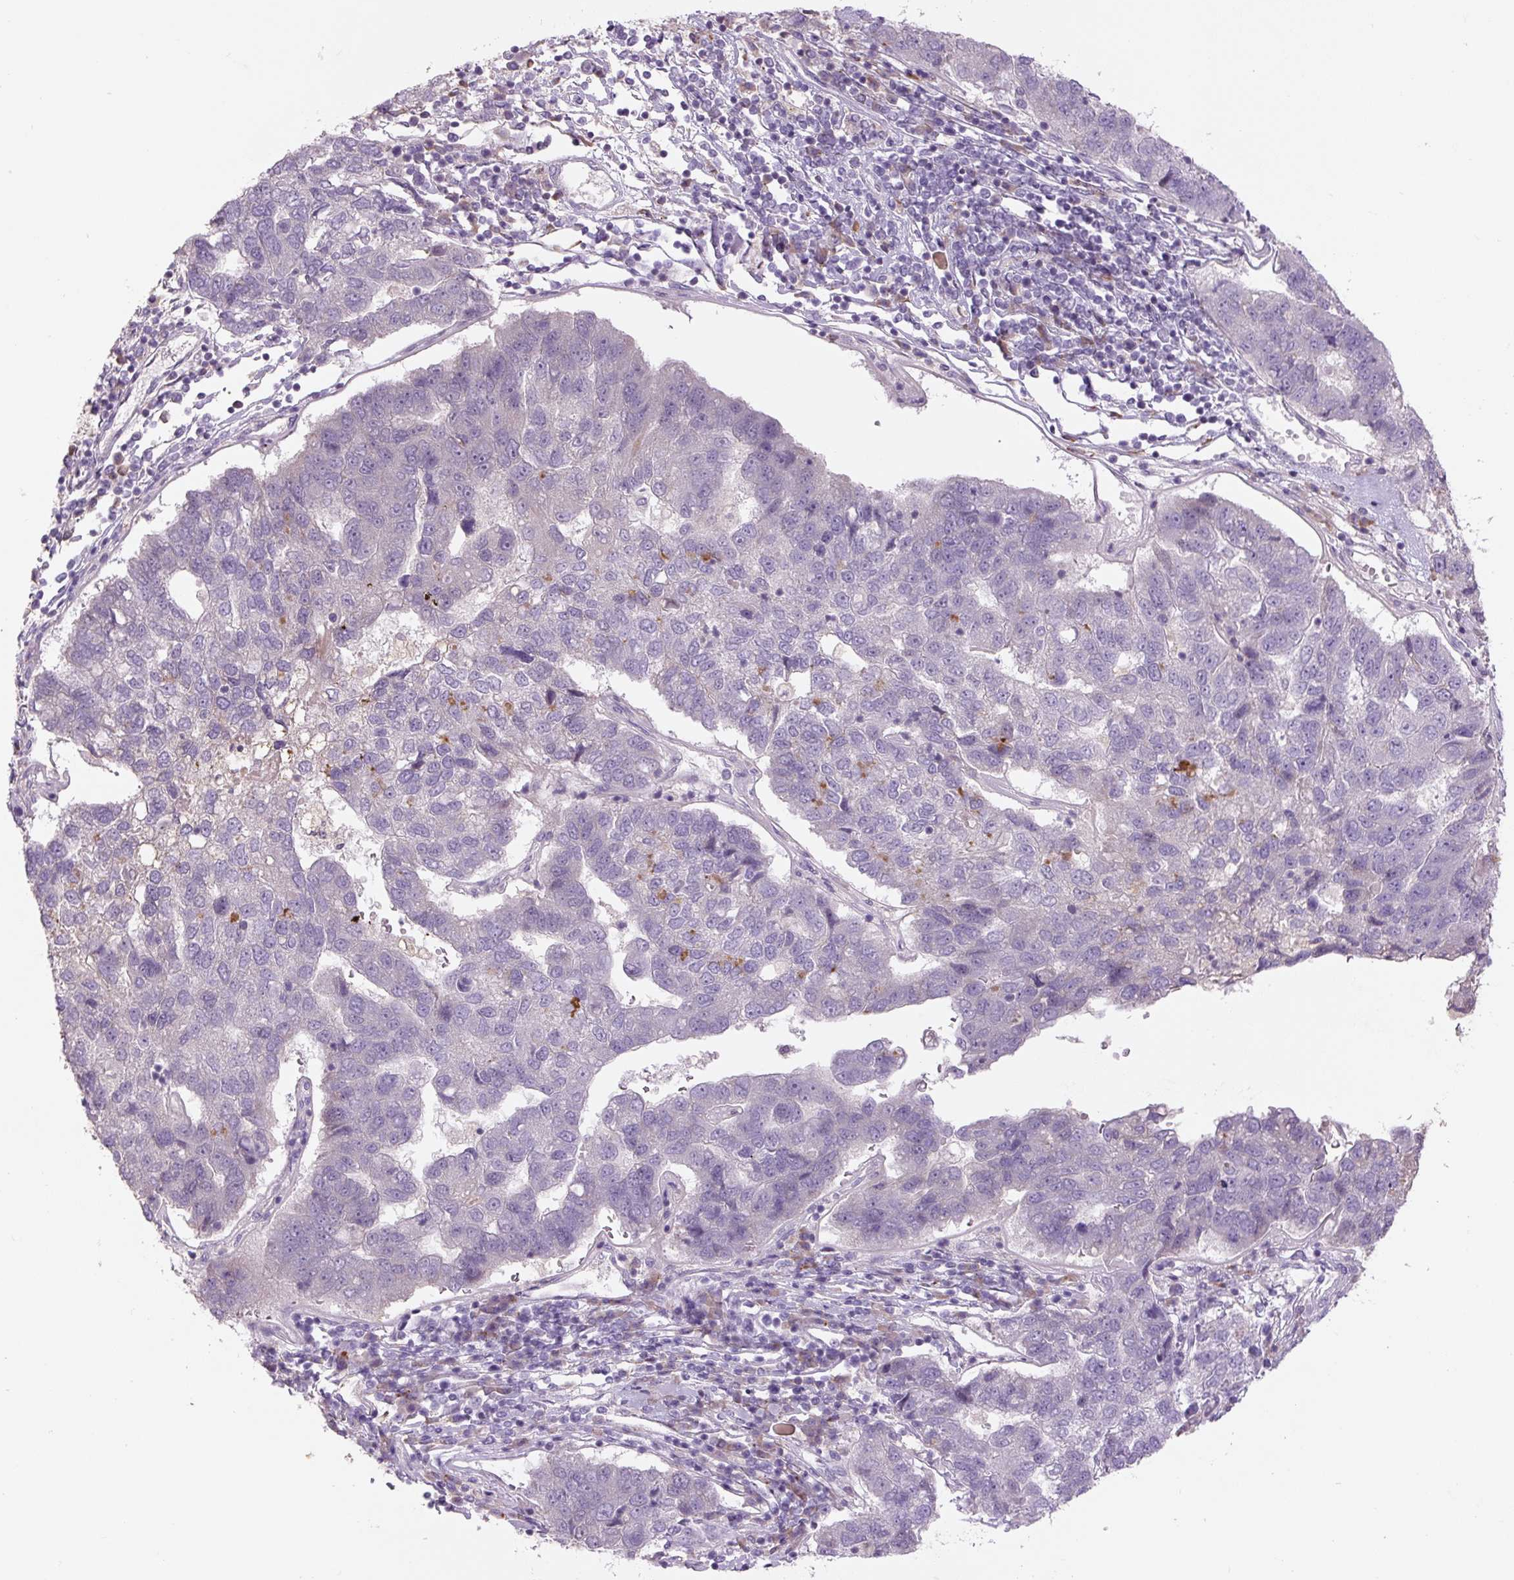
{"staining": {"intensity": "negative", "quantity": "none", "location": "none"}, "tissue": "pancreatic cancer", "cell_type": "Tumor cells", "image_type": "cancer", "snomed": [{"axis": "morphology", "description": "Adenocarcinoma, NOS"}, {"axis": "topography", "description": "Pancreas"}], "caption": "This is an IHC photomicrograph of human pancreatic adenocarcinoma. There is no positivity in tumor cells.", "gene": "TMEM100", "patient": {"sex": "female", "age": 61}}